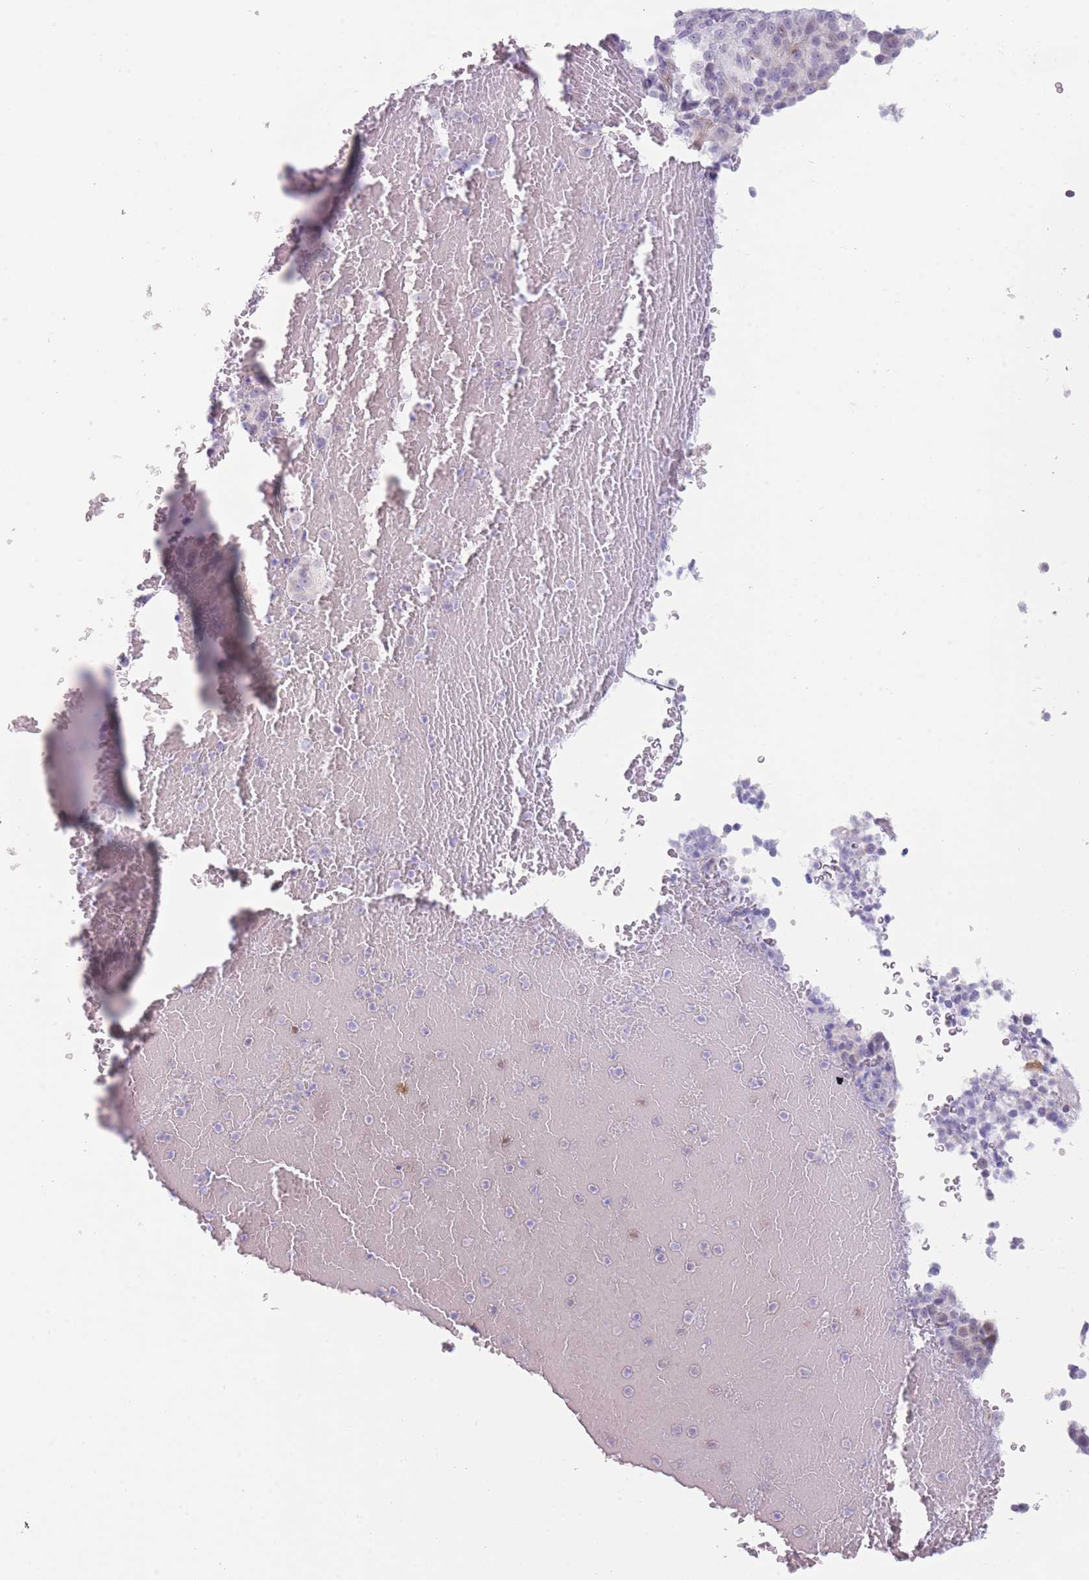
{"staining": {"intensity": "negative", "quantity": "none", "location": "none"}, "tissue": "melanoma", "cell_type": "Tumor cells", "image_type": "cancer", "snomed": [{"axis": "morphology", "description": "Malignant melanoma, Metastatic site"}, {"axis": "topography", "description": "Brain"}], "caption": "Protein analysis of melanoma exhibits no significant expression in tumor cells.", "gene": "IFNA6", "patient": {"sex": "female", "age": 56}}